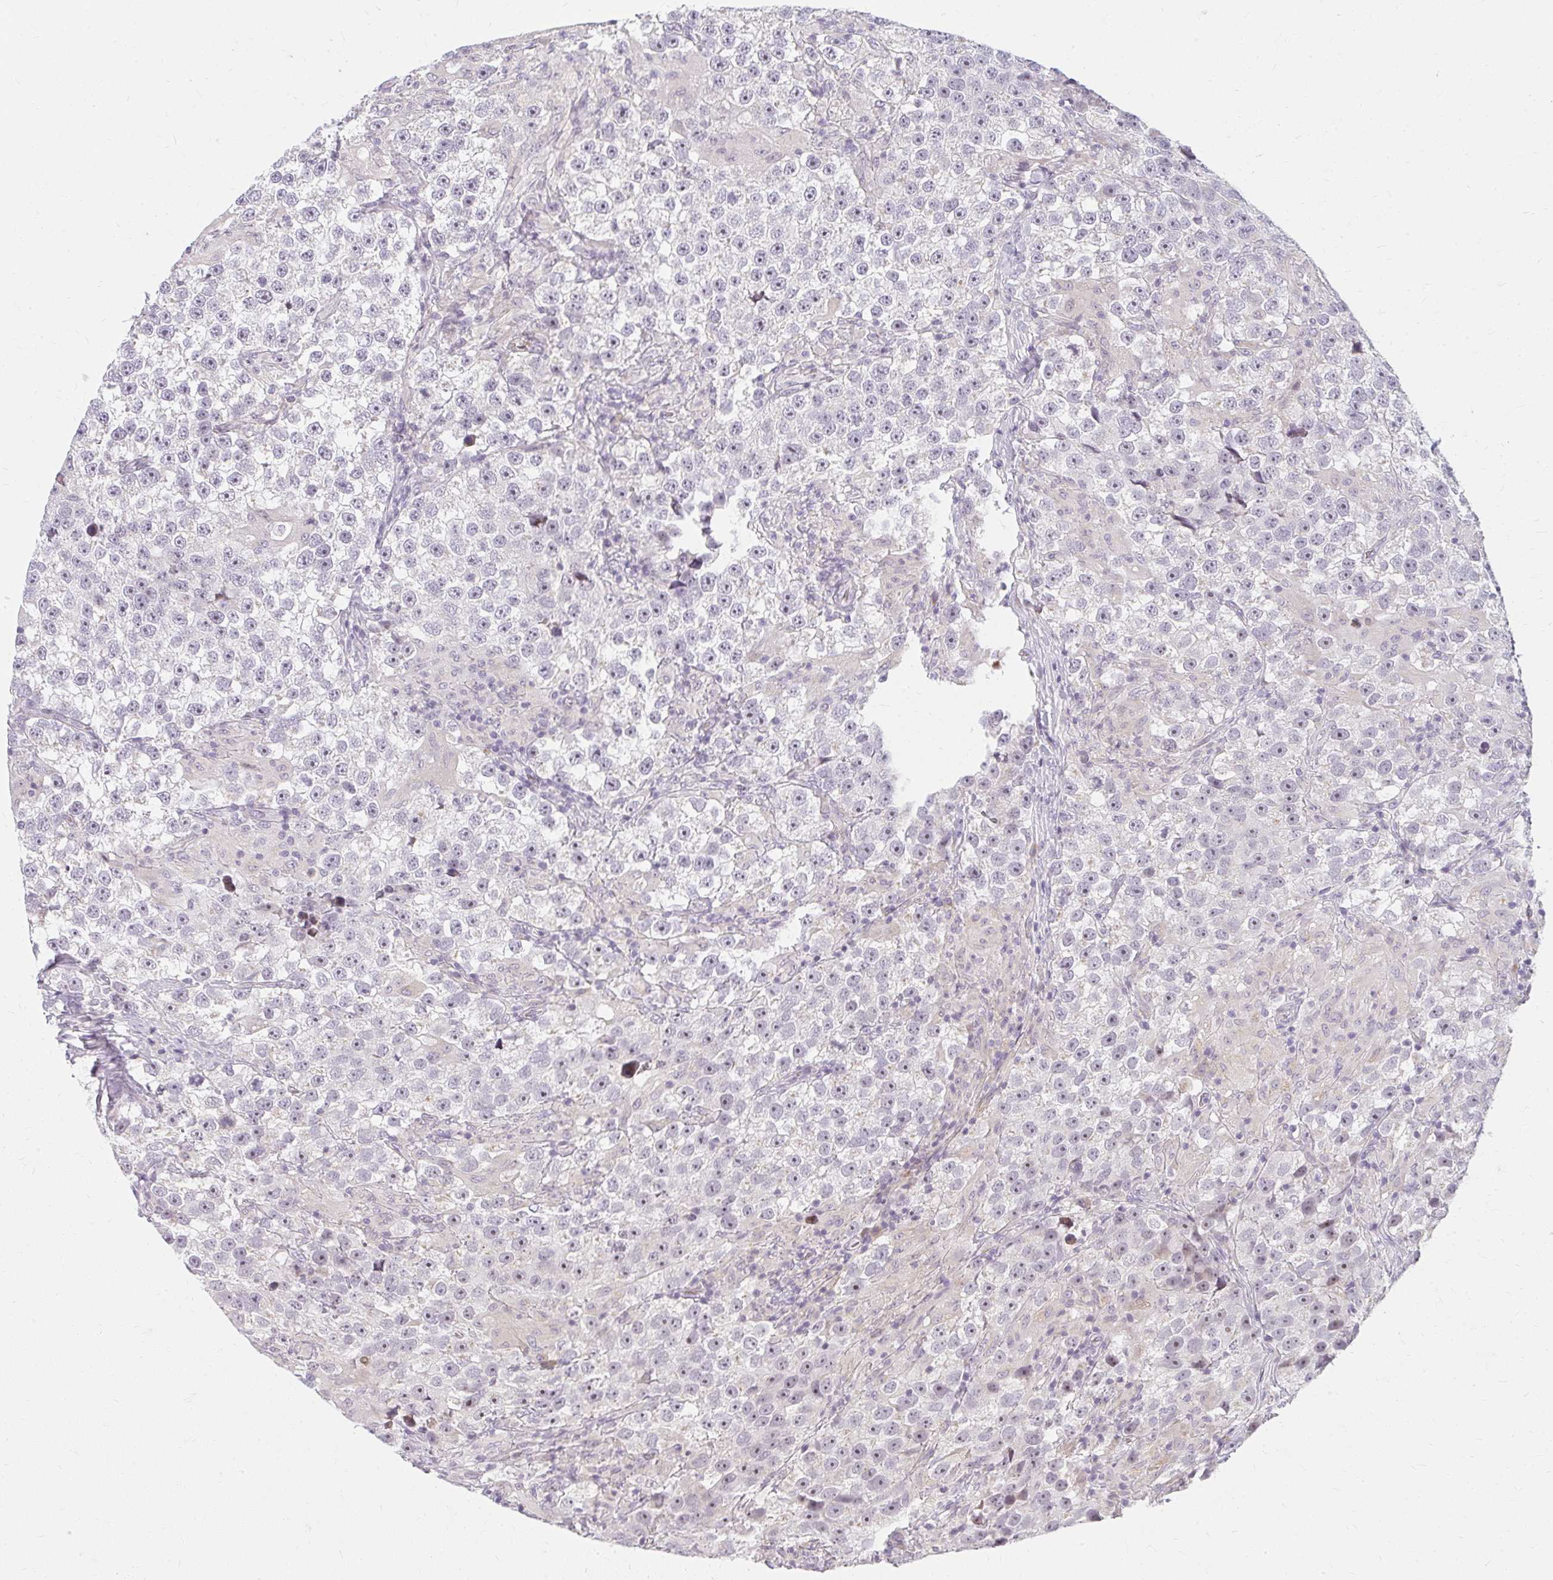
{"staining": {"intensity": "negative", "quantity": "none", "location": "none"}, "tissue": "testis cancer", "cell_type": "Tumor cells", "image_type": "cancer", "snomed": [{"axis": "morphology", "description": "Seminoma, NOS"}, {"axis": "topography", "description": "Testis"}], "caption": "High power microscopy photomicrograph of an immunohistochemistry histopathology image of testis cancer (seminoma), revealing no significant staining in tumor cells.", "gene": "ZFYVE26", "patient": {"sex": "male", "age": 46}}